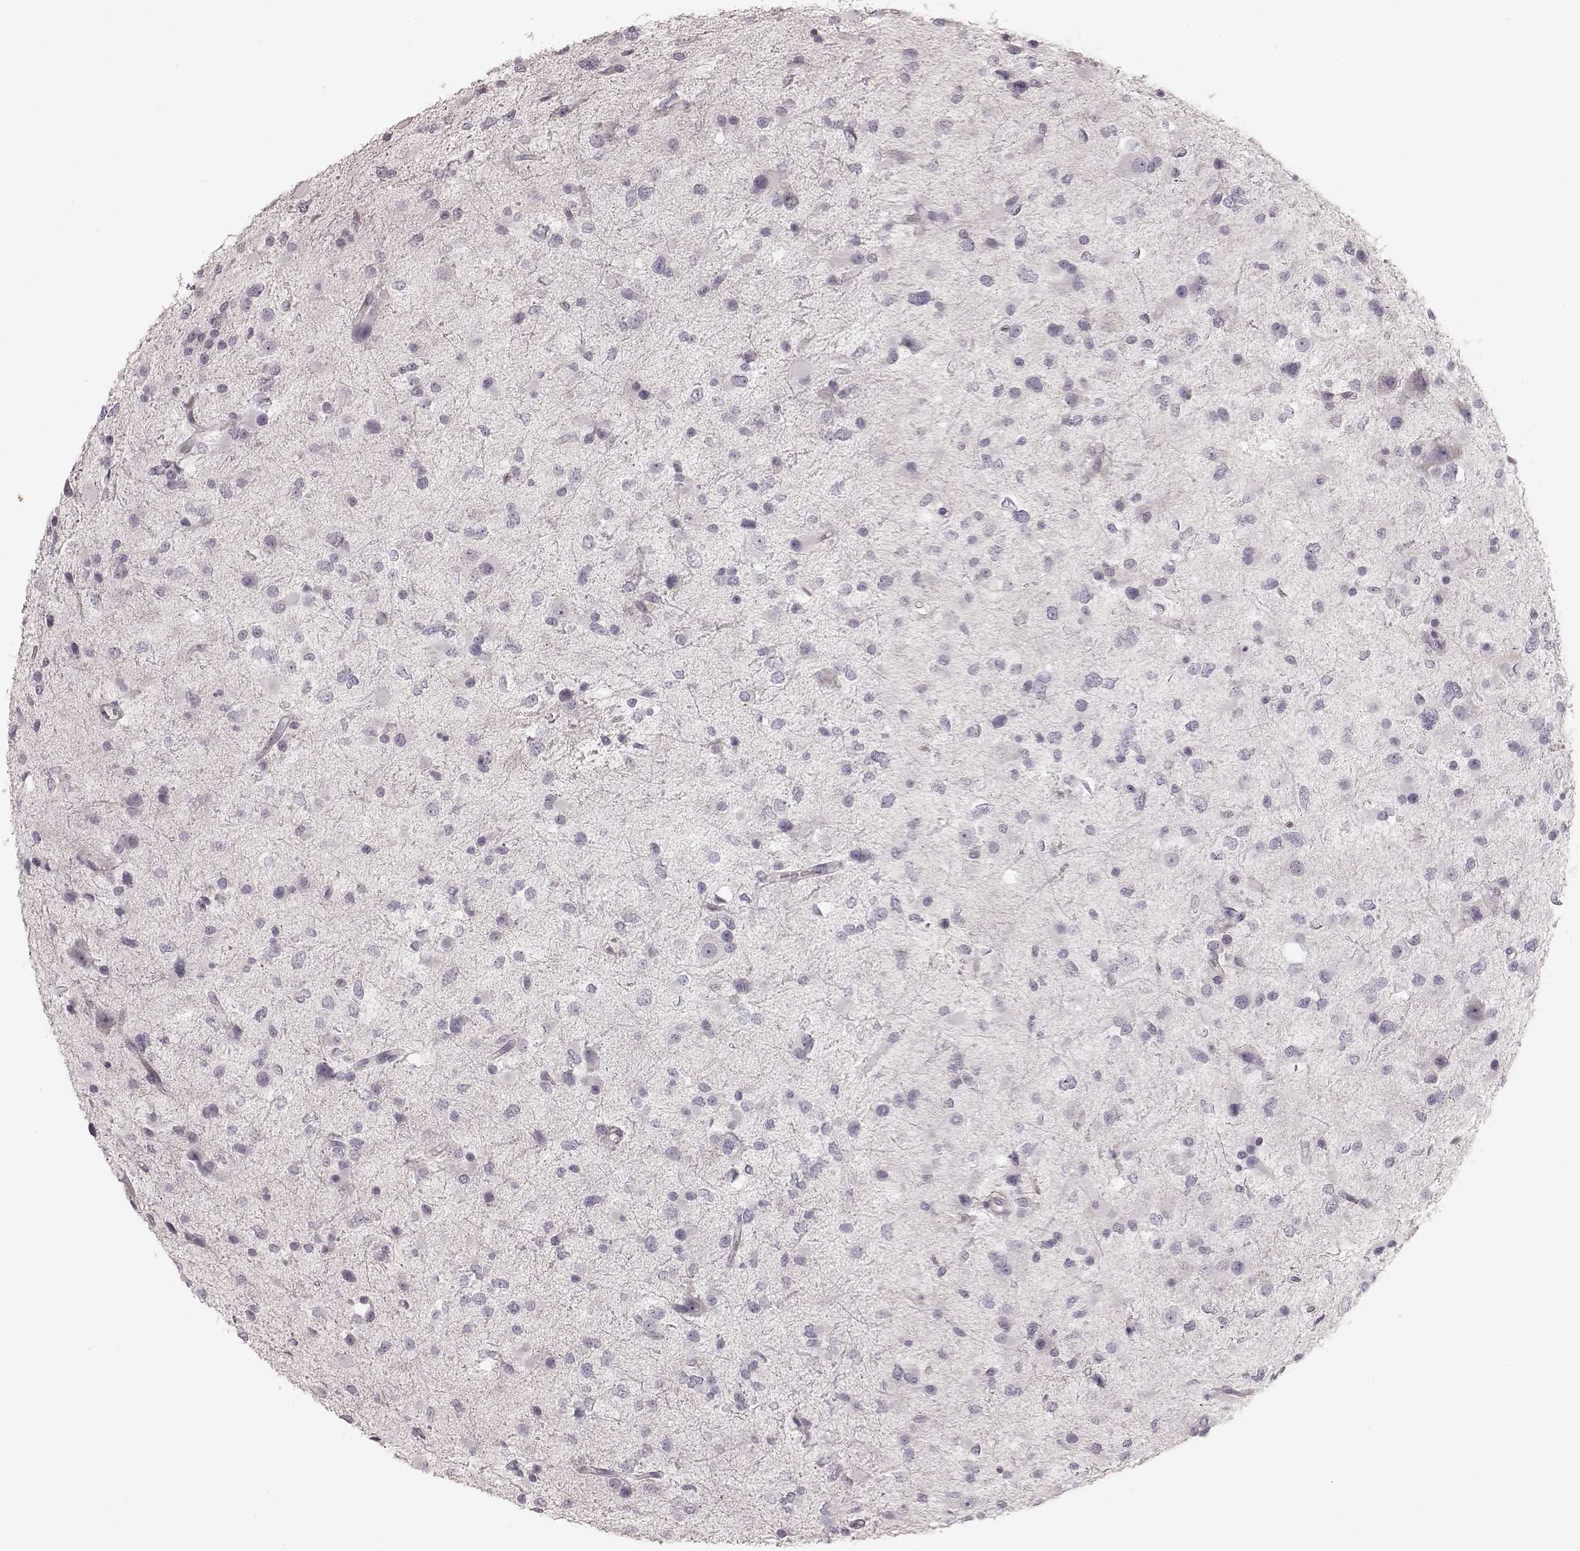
{"staining": {"intensity": "negative", "quantity": "none", "location": "none"}, "tissue": "glioma", "cell_type": "Tumor cells", "image_type": "cancer", "snomed": [{"axis": "morphology", "description": "Glioma, malignant, Low grade"}, {"axis": "topography", "description": "Brain"}], "caption": "Histopathology image shows no significant protein expression in tumor cells of glioma. (Brightfield microscopy of DAB (3,3'-diaminobenzidine) IHC at high magnification).", "gene": "PRLHR", "patient": {"sex": "female", "age": 32}}